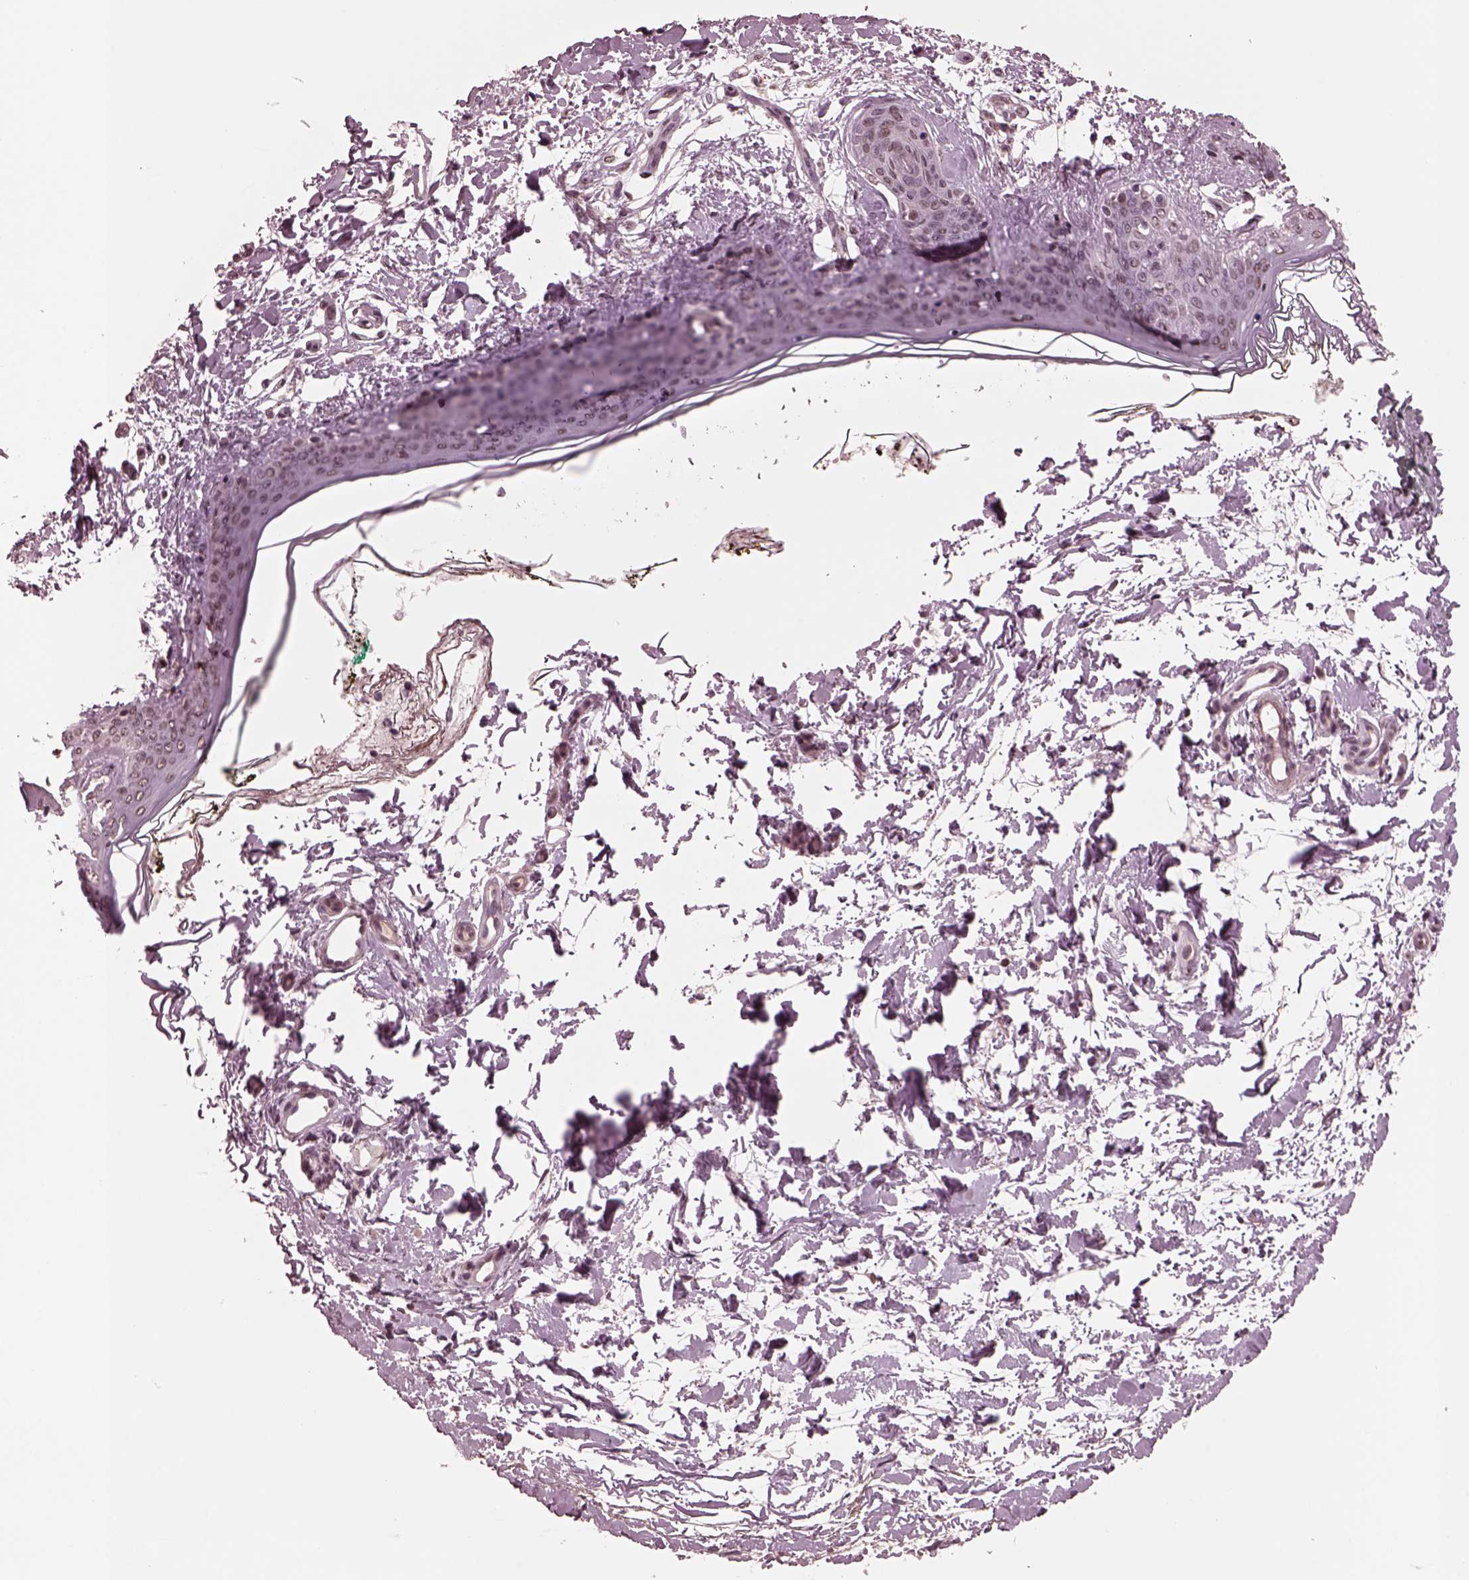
{"staining": {"intensity": "negative", "quantity": "none", "location": "none"}, "tissue": "skin", "cell_type": "Fibroblasts", "image_type": "normal", "snomed": [{"axis": "morphology", "description": "Normal tissue, NOS"}, {"axis": "topography", "description": "Skin"}], "caption": "Immunohistochemical staining of normal human skin demonstrates no significant expression in fibroblasts. (DAB IHC visualized using brightfield microscopy, high magnification).", "gene": "NAP1L5", "patient": {"sex": "female", "age": 34}}